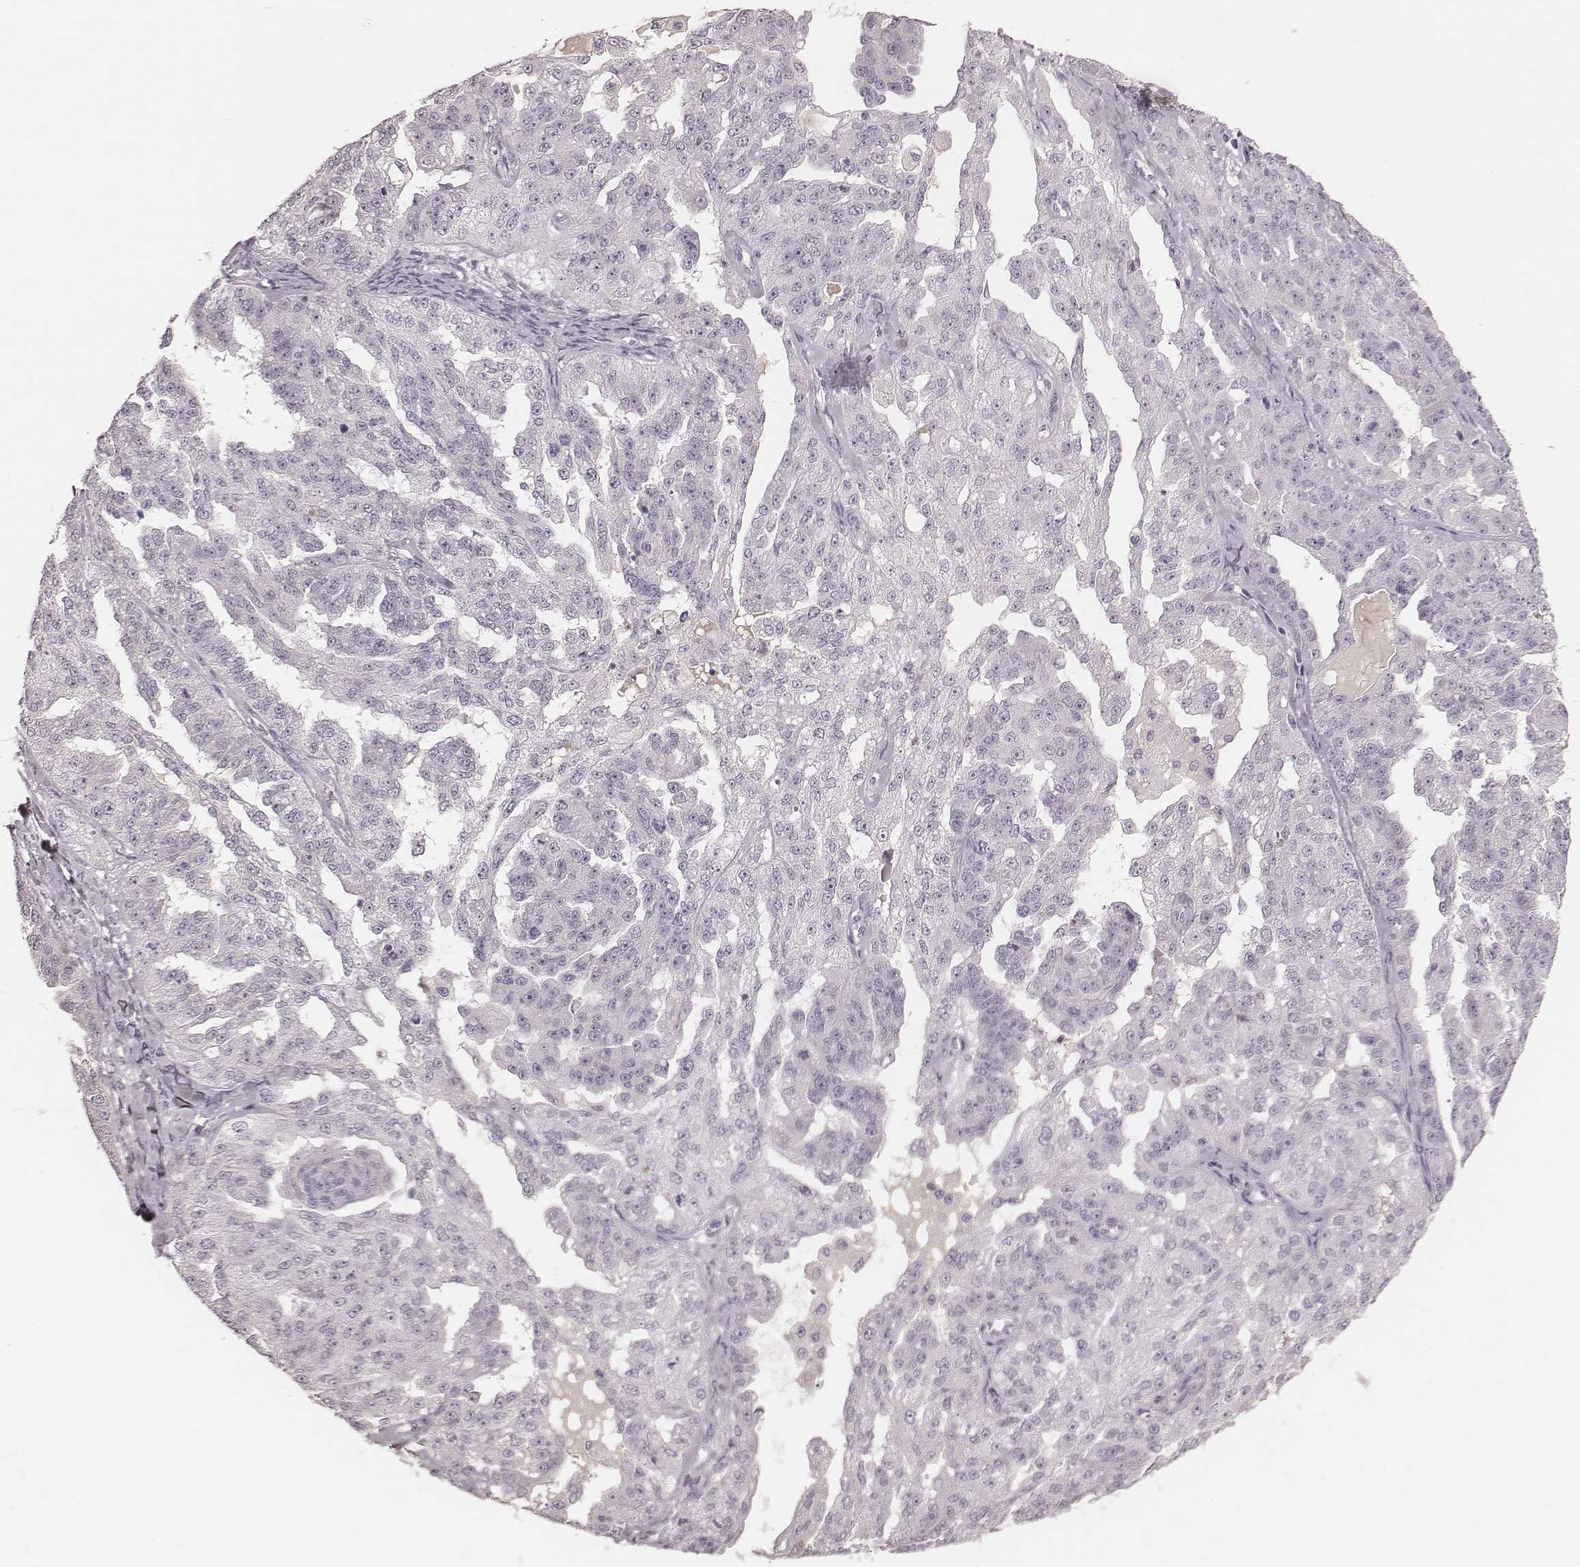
{"staining": {"intensity": "negative", "quantity": "none", "location": "none"}, "tissue": "ovarian cancer", "cell_type": "Tumor cells", "image_type": "cancer", "snomed": [{"axis": "morphology", "description": "Cystadenocarcinoma, serous, NOS"}, {"axis": "topography", "description": "Ovary"}], "caption": "An IHC micrograph of ovarian cancer (serous cystadenocarcinoma) is shown. There is no staining in tumor cells of ovarian cancer (serous cystadenocarcinoma).", "gene": "SMIM24", "patient": {"sex": "female", "age": 58}}